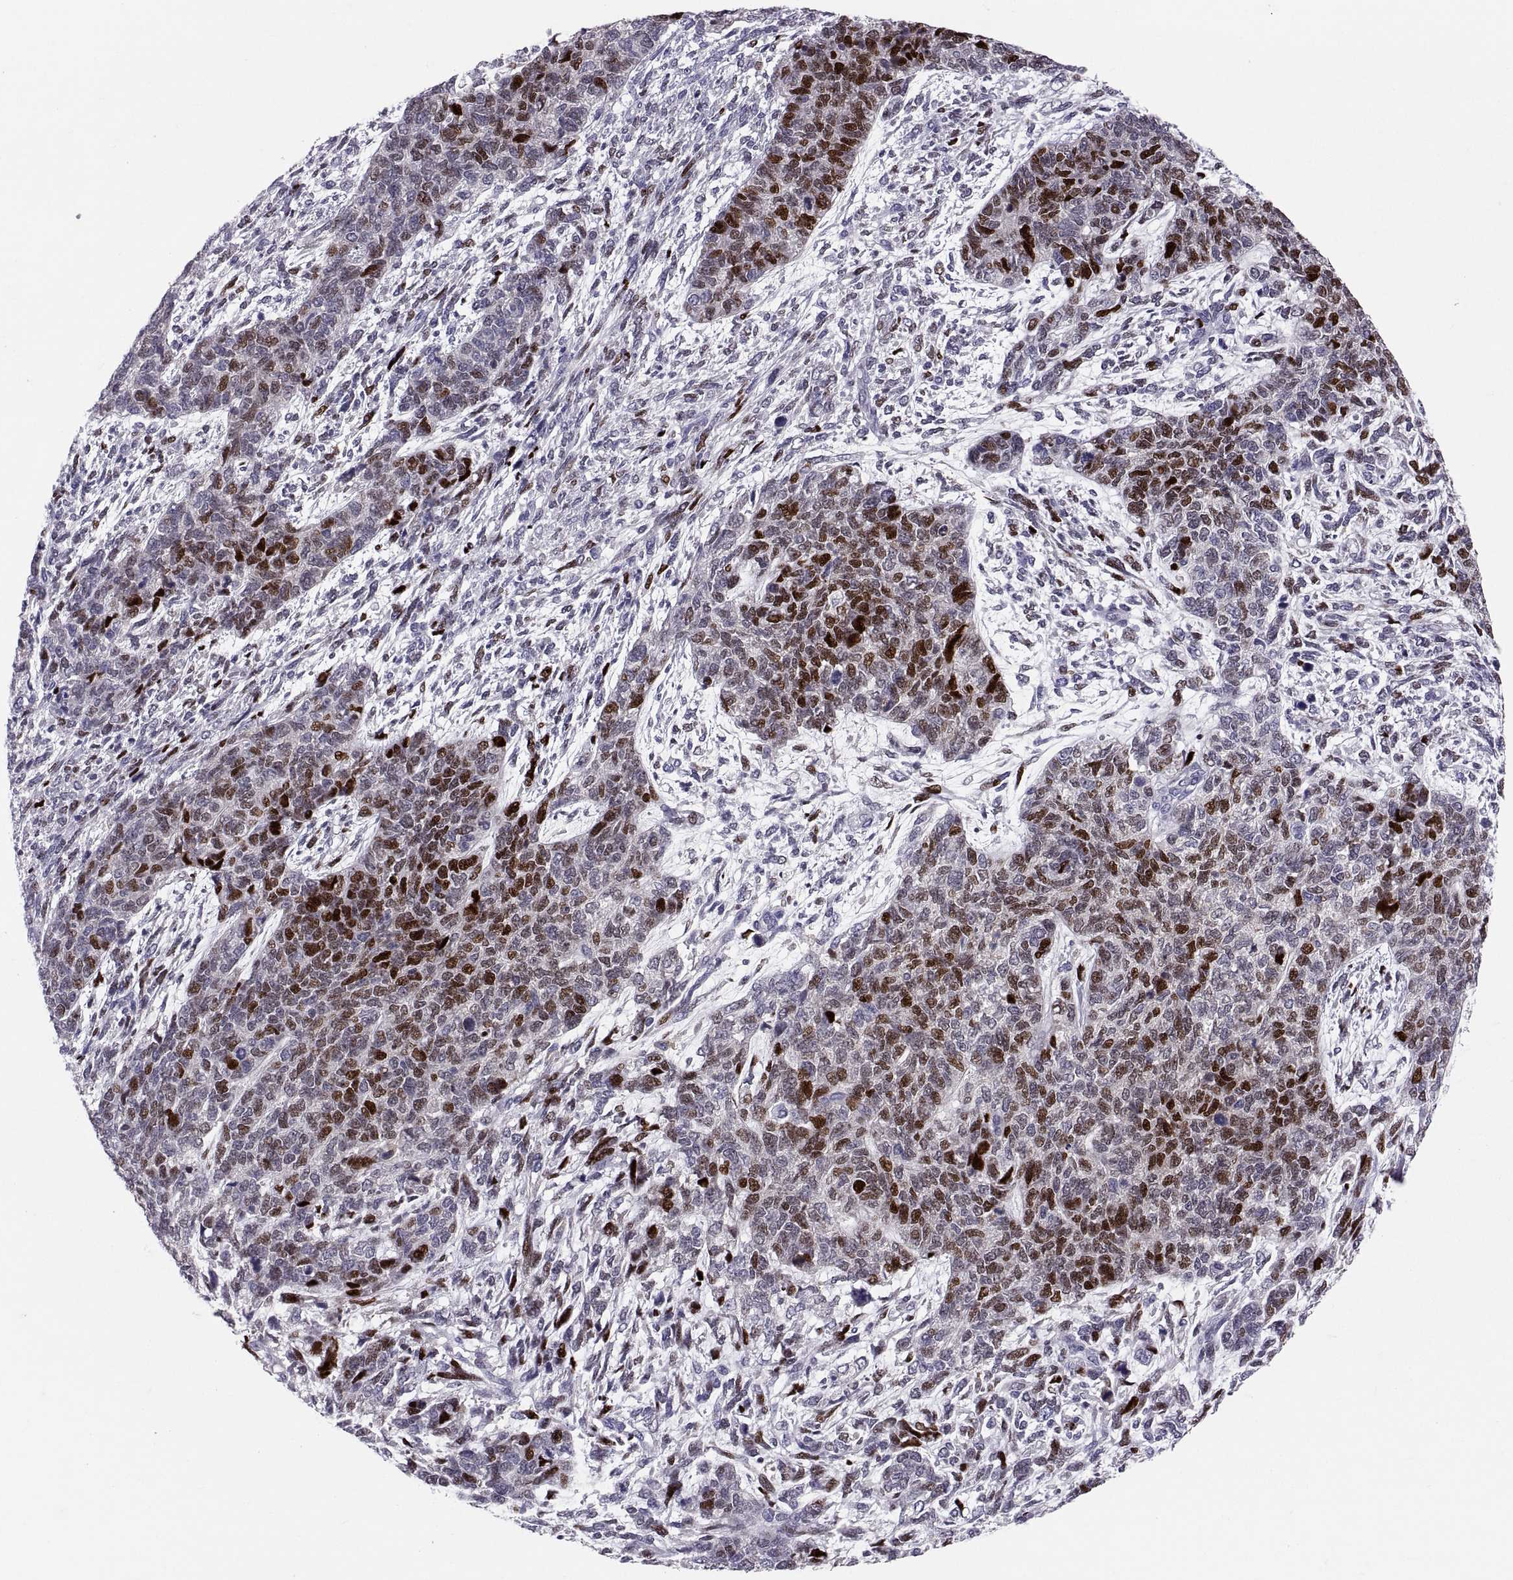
{"staining": {"intensity": "strong", "quantity": "25%-75%", "location": "nuclear"}, "tissue": "cervical cancer", "cell_type": "Tumor cells", "image_type": "cancer", "snomed": [{"axis": "morphology", "description": "Squamous cell carcinoma, NOS"}, {"axis": "topography", "description": "Cervix"}], "caption": "This histopathology image displays IHC staining of human cervical squamous cell carcinoma, with high strong nuclear staining in about 25%-75% of tumor cells.", "gene": "PTN", "patient": {"sex": "female", "age": 63}}